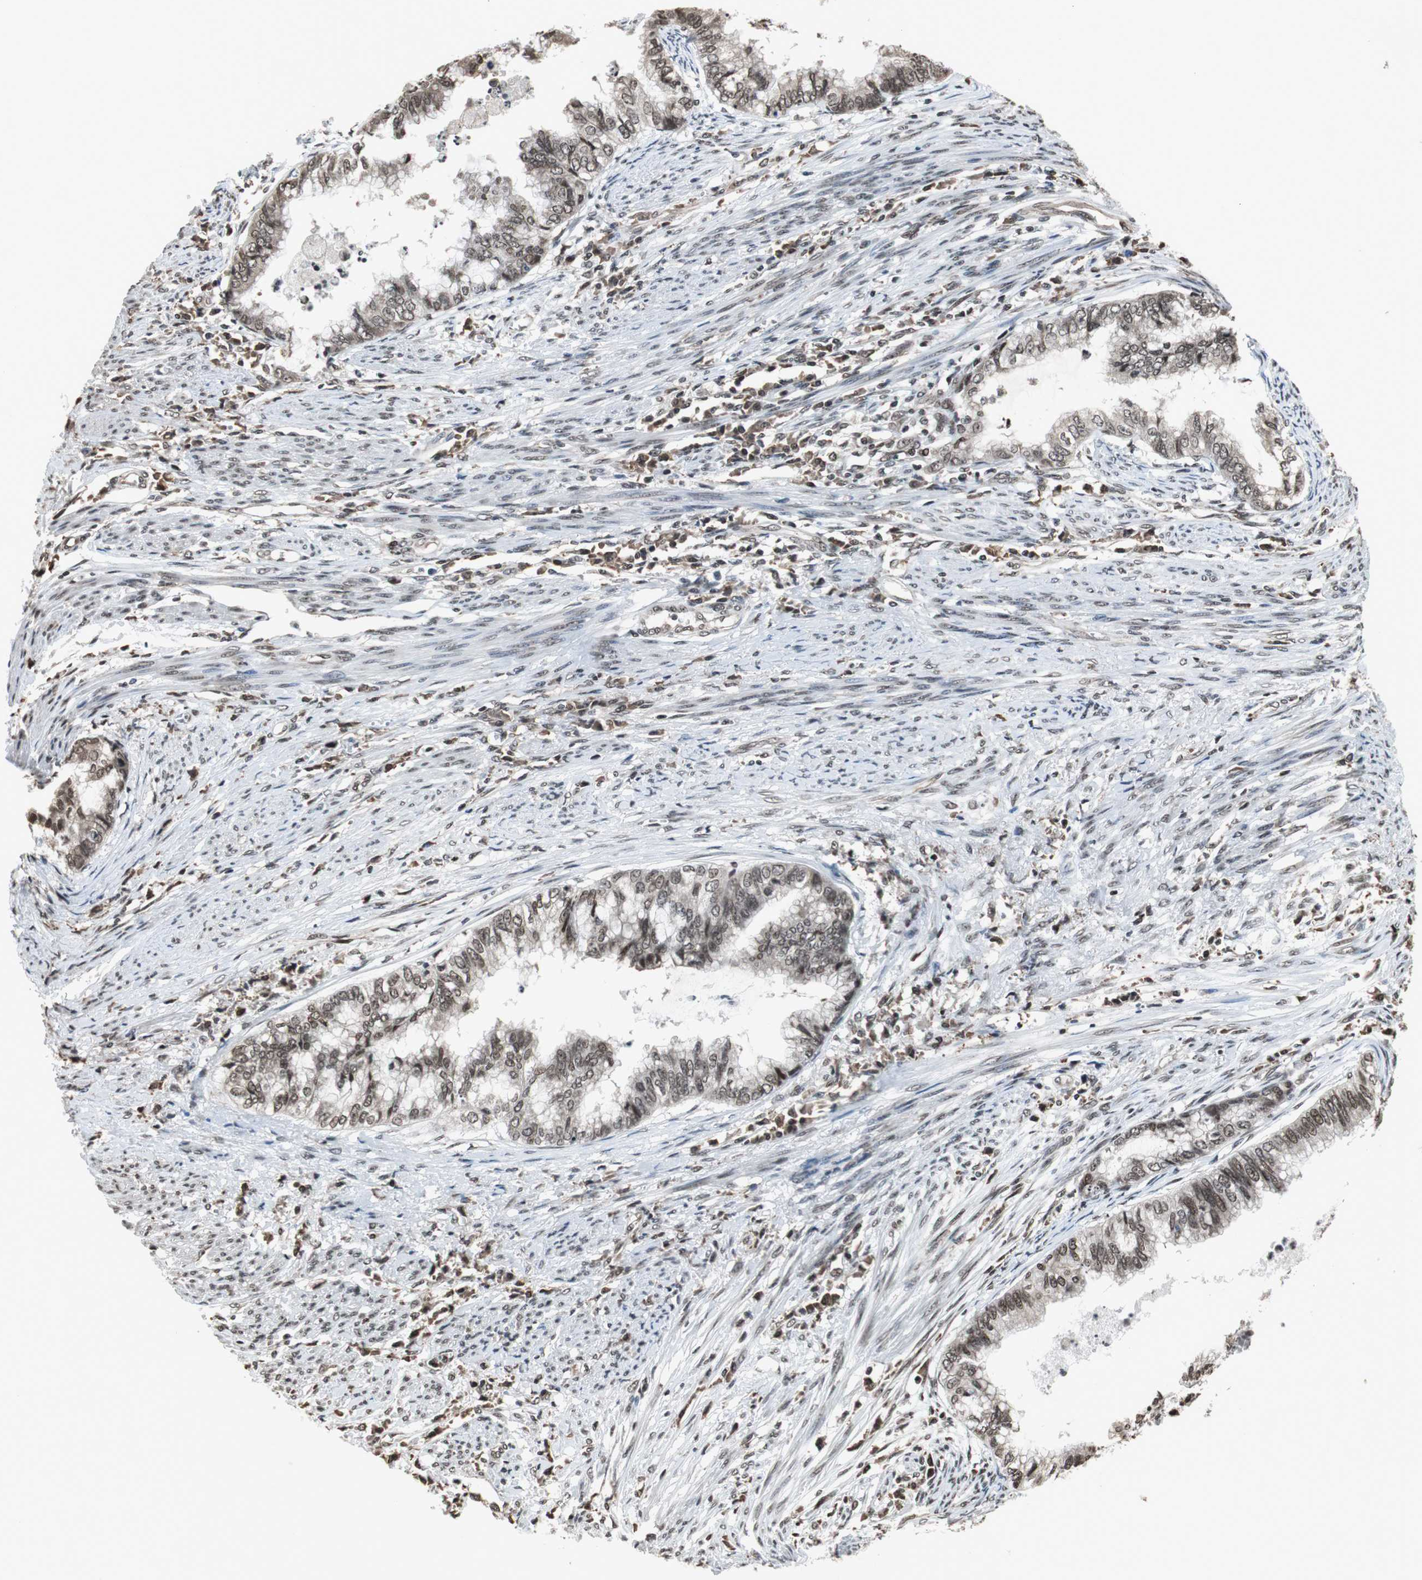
{"staining": {"intensity": "weak", "quantity": ">75%", "location": "nuclear"}, "tissue": "endometrial cancer", "cell_type": "Tumor cells", "image_type": "cancer", "snomed": [{"axis": "morphology", "description": "Adenocarcinoma, NOS"}, {"axis": "topography", "description": "Endometrium"}], "caption": "High-power microscopy captured an immunohistochemistry (IHC) histopathology image of adenocarcinoma (endometrial), revealing weak nuclear staining in approximately >75% of tumor cells. Immunohistochemistry stains the protein in brown and the nuclei are stained blue.", "gene": "REST", "patient": {"sex": "female", "age": 79}}